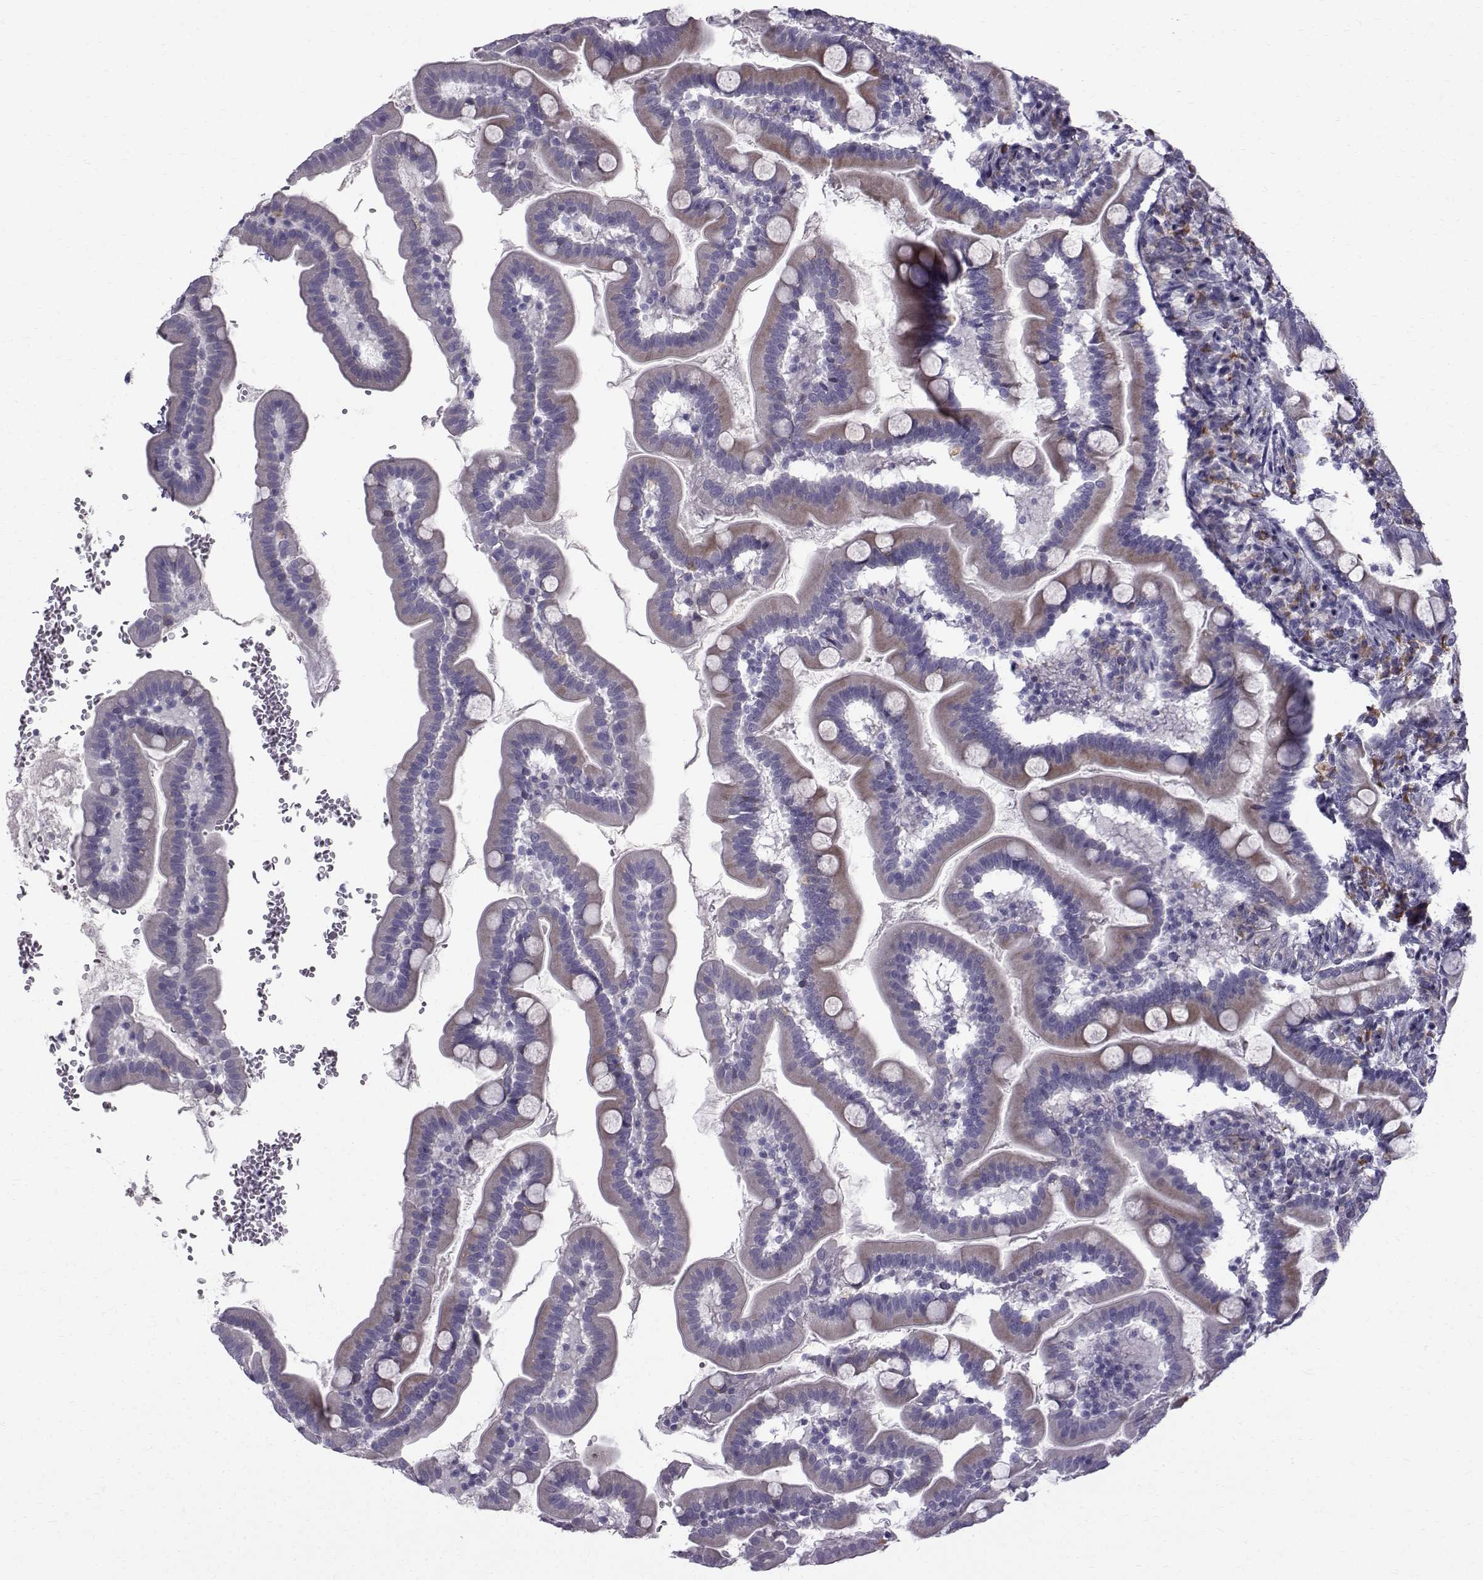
{"staining": {"intensity": "weak", "quantity": ">75%", "location": "cytoplasmic/membranous"}, "tissue": "small intestine", "cell_type": "Glandular cells", "image_type": "normal", "snomed": [{"axis": "morphology", "description": "Normal tissue, NOS"}, {"axis": "topography", "description": "Small intestine"}], "caption": "Protein analysis of benign small intestine exhibits weak cytoplasmic/membranous staining in approximately >75% of glandular cells.", "gene": "ROPN1B", "patient": {"sex": "female", "age": 44}}